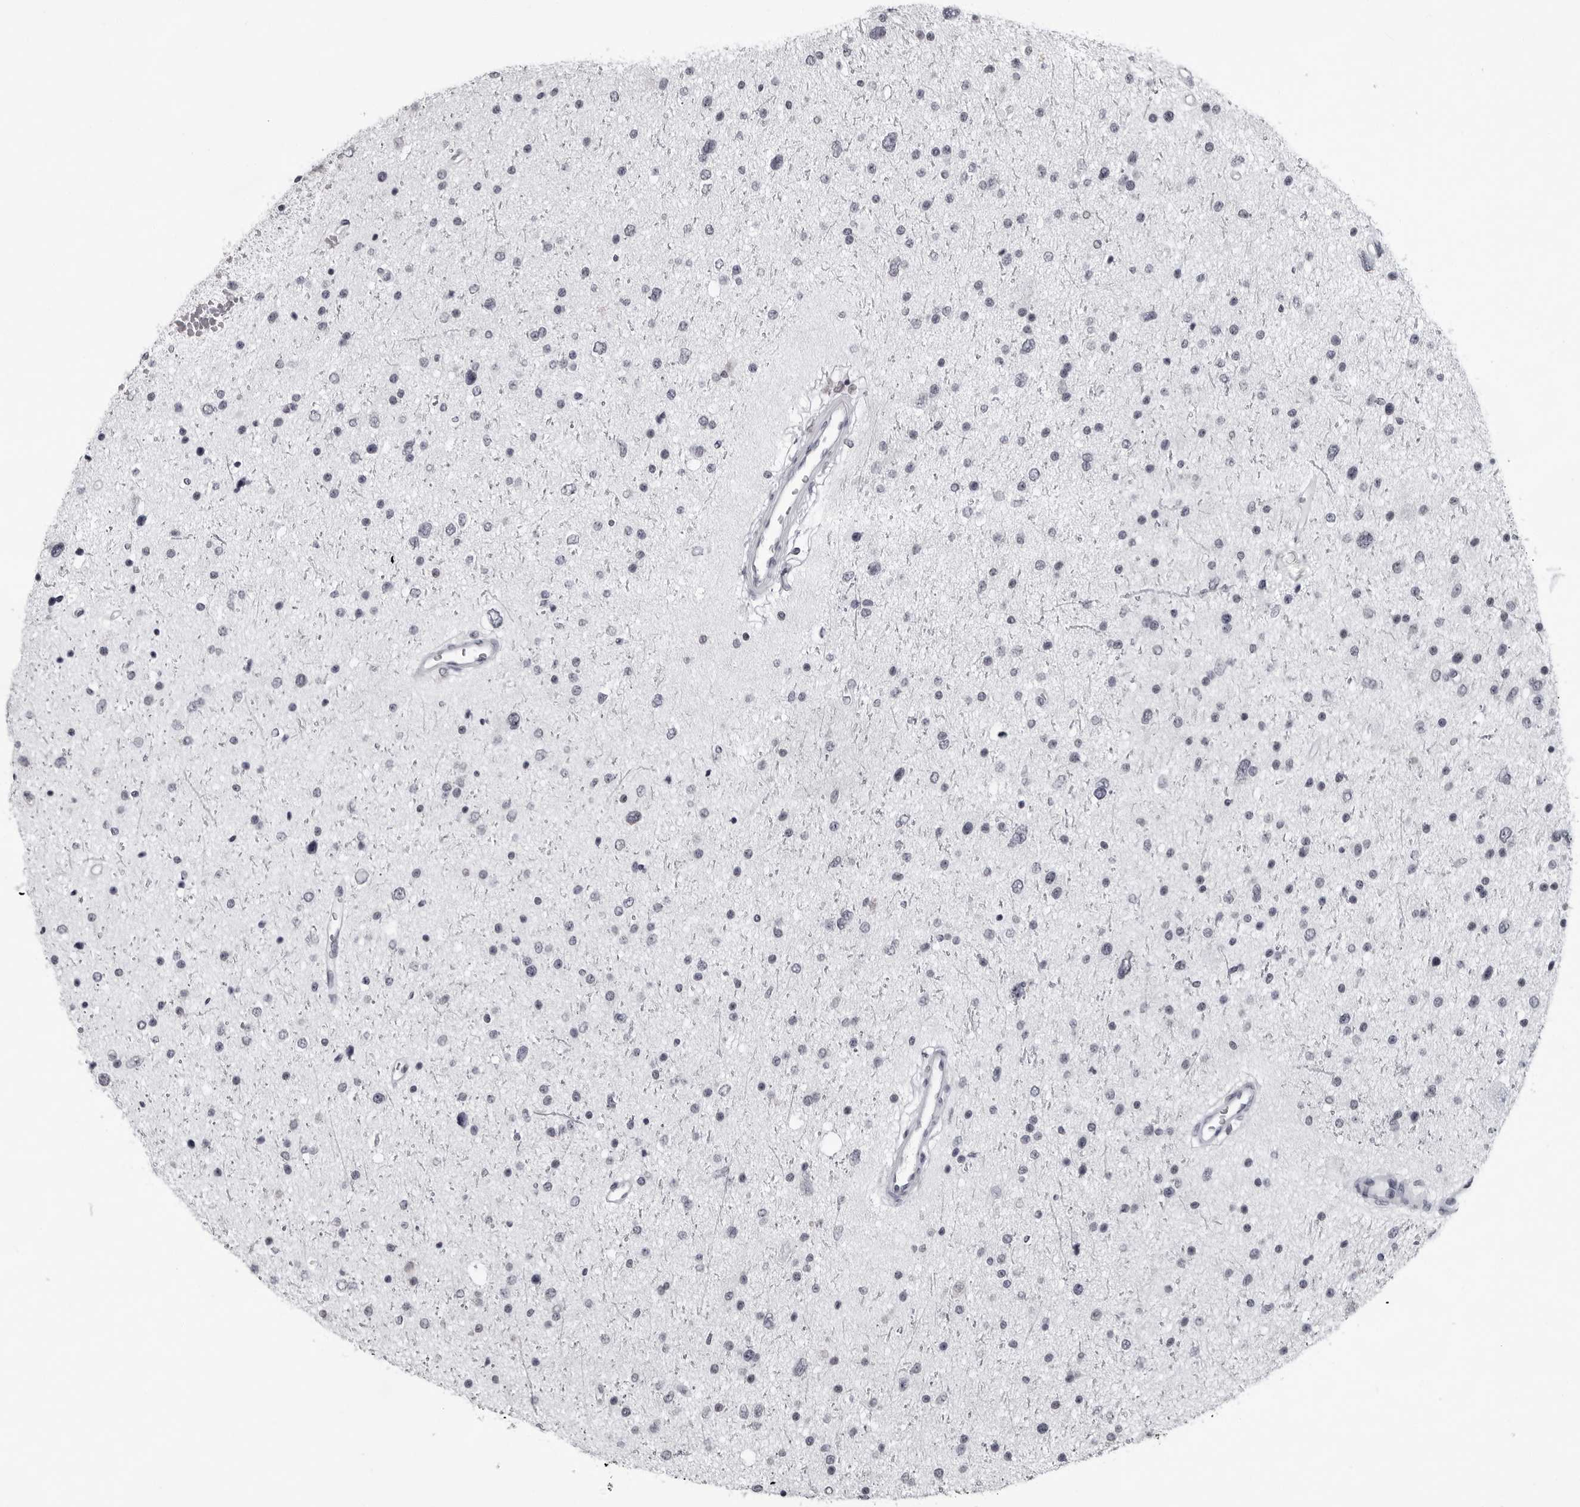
{"staining": {"intensity": "negative", "quantity": "none", "location": "none"}, "tissue": "glioma", "cell_type": "Tumor cells", "image_type": "cancer", "snomed": [{"axis": "morphology", "description": "Glioma, malignant, Low grade"}, {"axis": "topography", "description": "Brain"}], "caption": "This is an immunohistochemistry (IHC) photomicrograph of human malignant low-grade glioma. There is no staining in tumor cells.", "gene": "LZIC", "patient": {"sex": "female", "age": 37}}